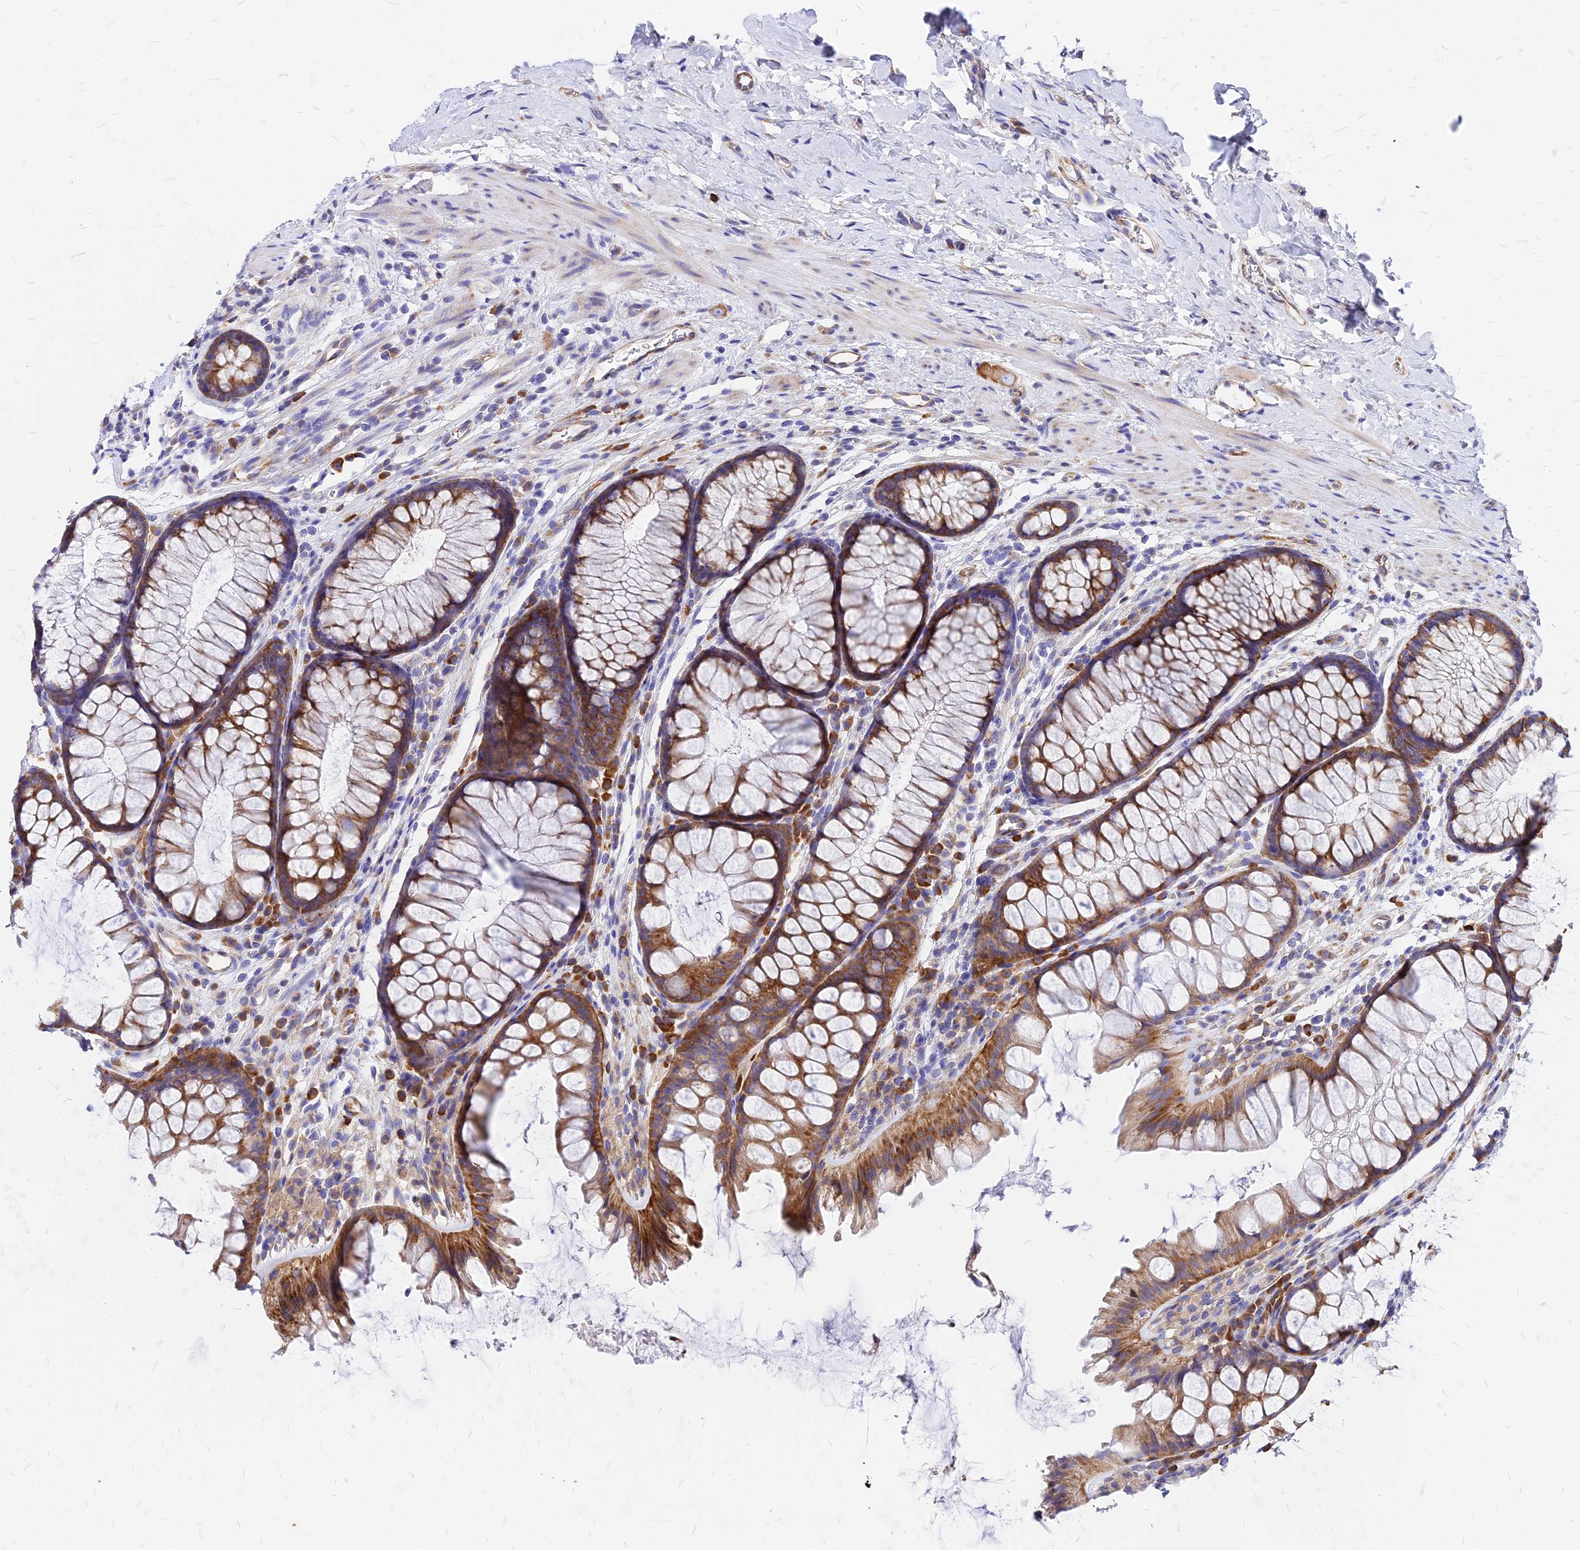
{"staining": {"intensity": "moderate", "quantity": ">75%", "location": "cytoplasmic/membranous"}, "tissue": "colon", "cell_type": "Endothelial cells", "image_type": "normal", "snomed": [{"axis": "morphology", "description": "Normal tissue, NOS"}, {"axis": "topography", "description": "Colon"}], "caption": "Moderate cytoplasmic/membranous expression is identified in about >75% of endothelial cells in benign colon.", "gene": "RPL19", "patient": {"sex": "female", "age": 62}}